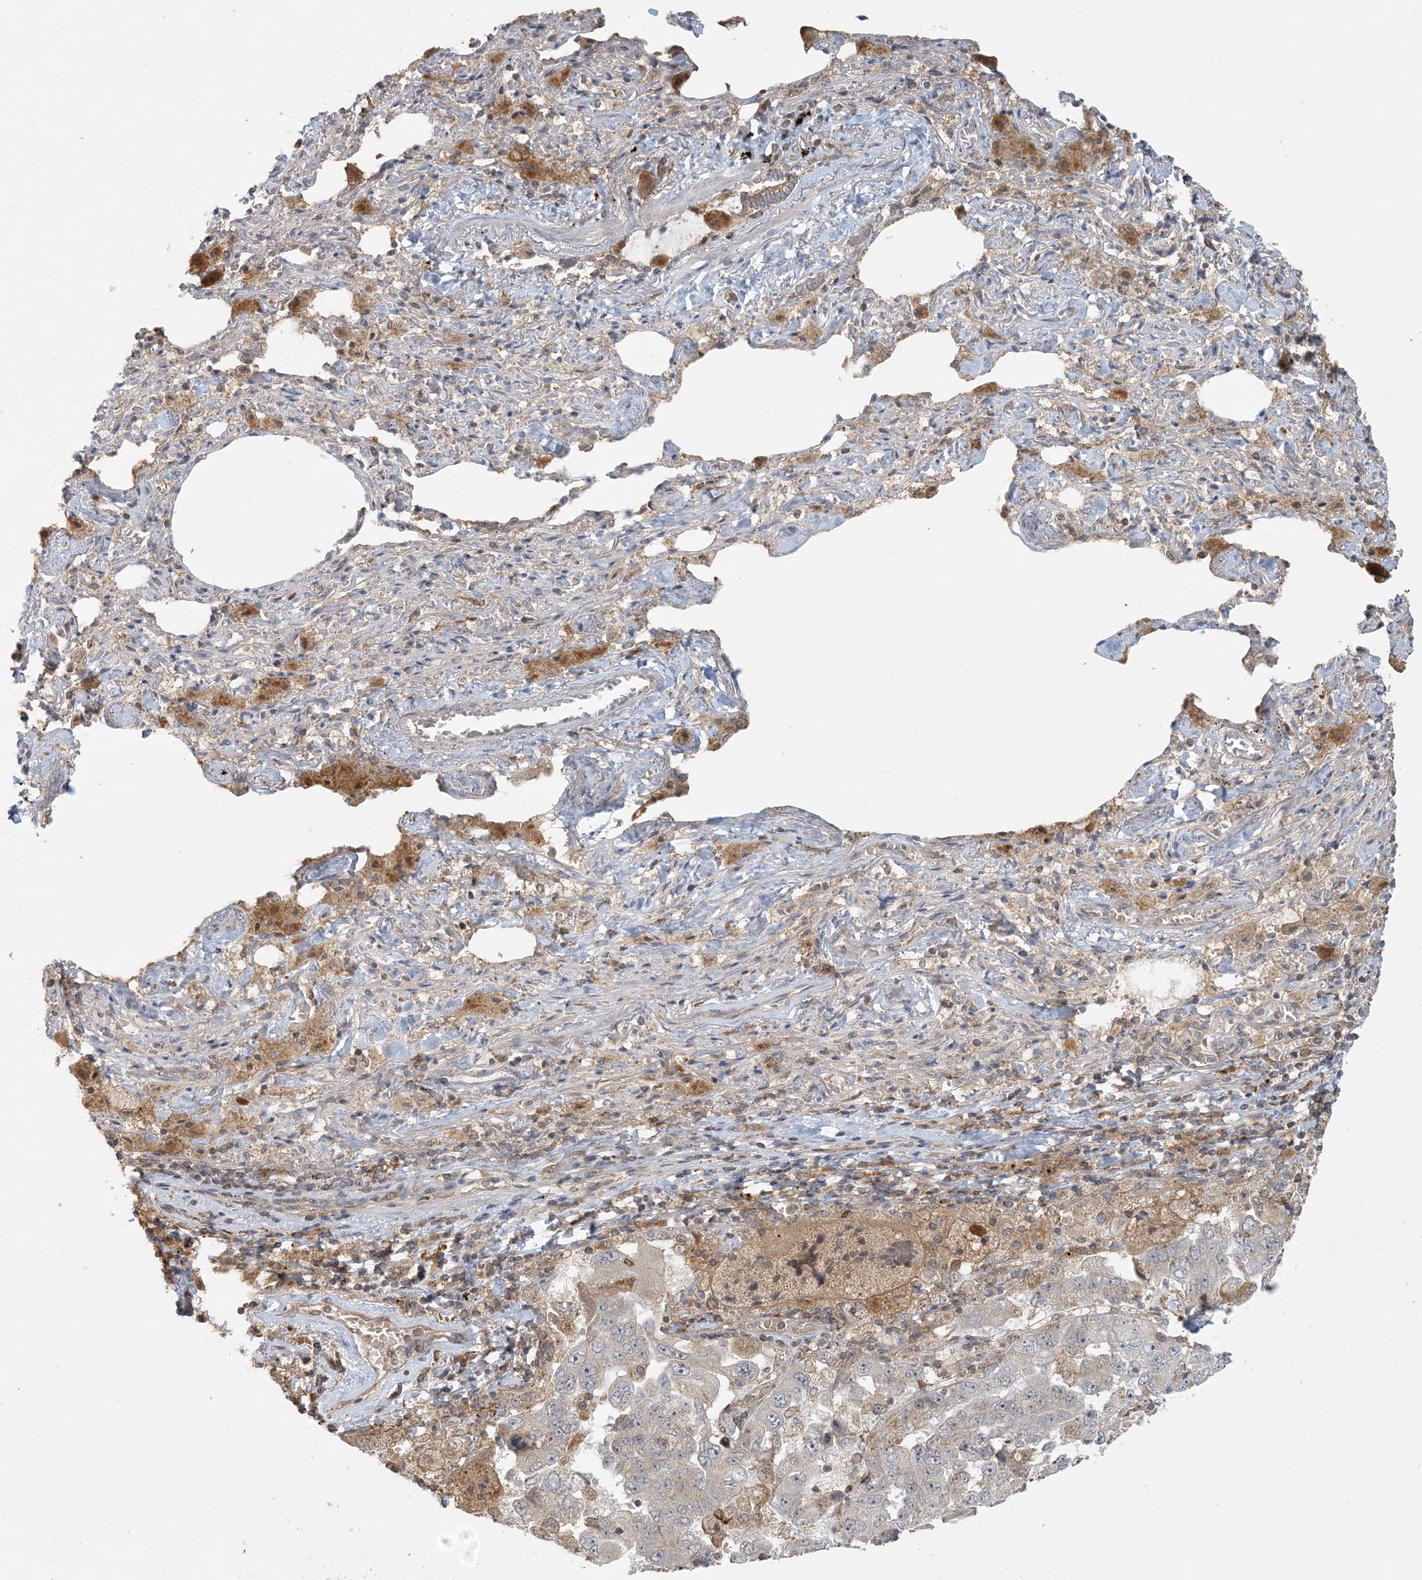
{"staining": {"intensity": "negative", "quantity": "none", "location": "none"}, "tissue": "lung cancer", "cell_type": "Tumor cells", "image_type": "cancer", "snomed": [{"axis": "morphology", "description": "Adenocarcinoma, NOS"}, {"axis": "topography", "description": "Lung"}], "caption": "This is an immunohistochemistry (IHC) image of human lung cancer (adenocarcinoma). There is no expression in tumor cells.", "gene": "OBI1", "patient": {"sex": "female", "age": 51}}